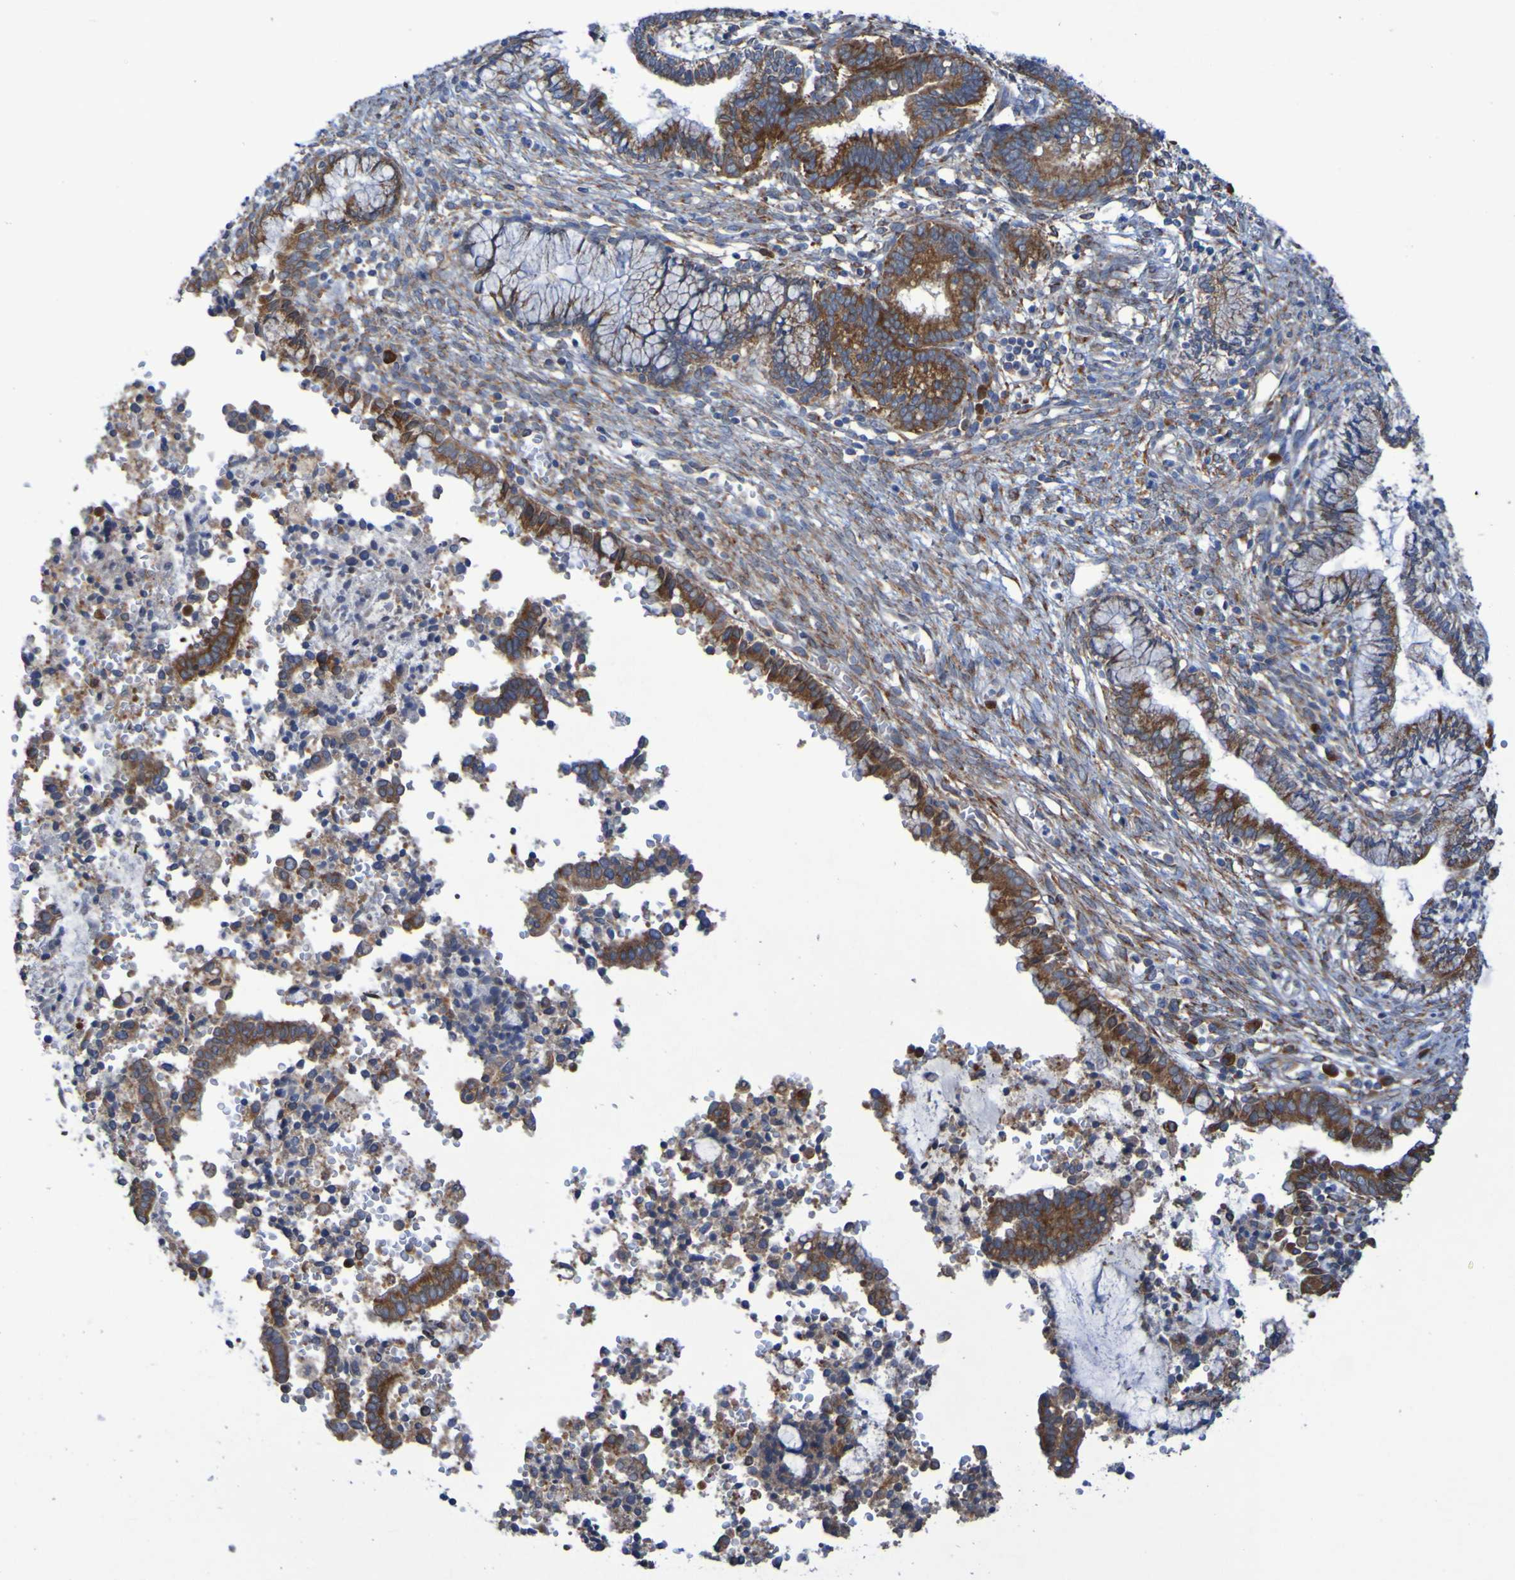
{"staining": {"intensity": "strong", "quantity": ">75%", "location": "cytoplasmic/membranous"}, "tissue": "cervical cancer", "cell_type": "Tumor cells", "image_type": "cancer", "snomed": [{"axis": "morphology", "description": "Adenocarcinoma, NOS"}, {"axis": "topography", "description": "Cervix"}], "caption": "Cervical adenocarcinoma tissue exhibits strong cytoplasmic/membranous positivity in about >75% of tumor cells The staining was performed using DAB to visualize the protein expression in brown, while the nuclei were stained in blue with hematoxylin (Magnification: 20x).", "gene": "FKBP3", "patient": {"sex": "female", "age": 44}}